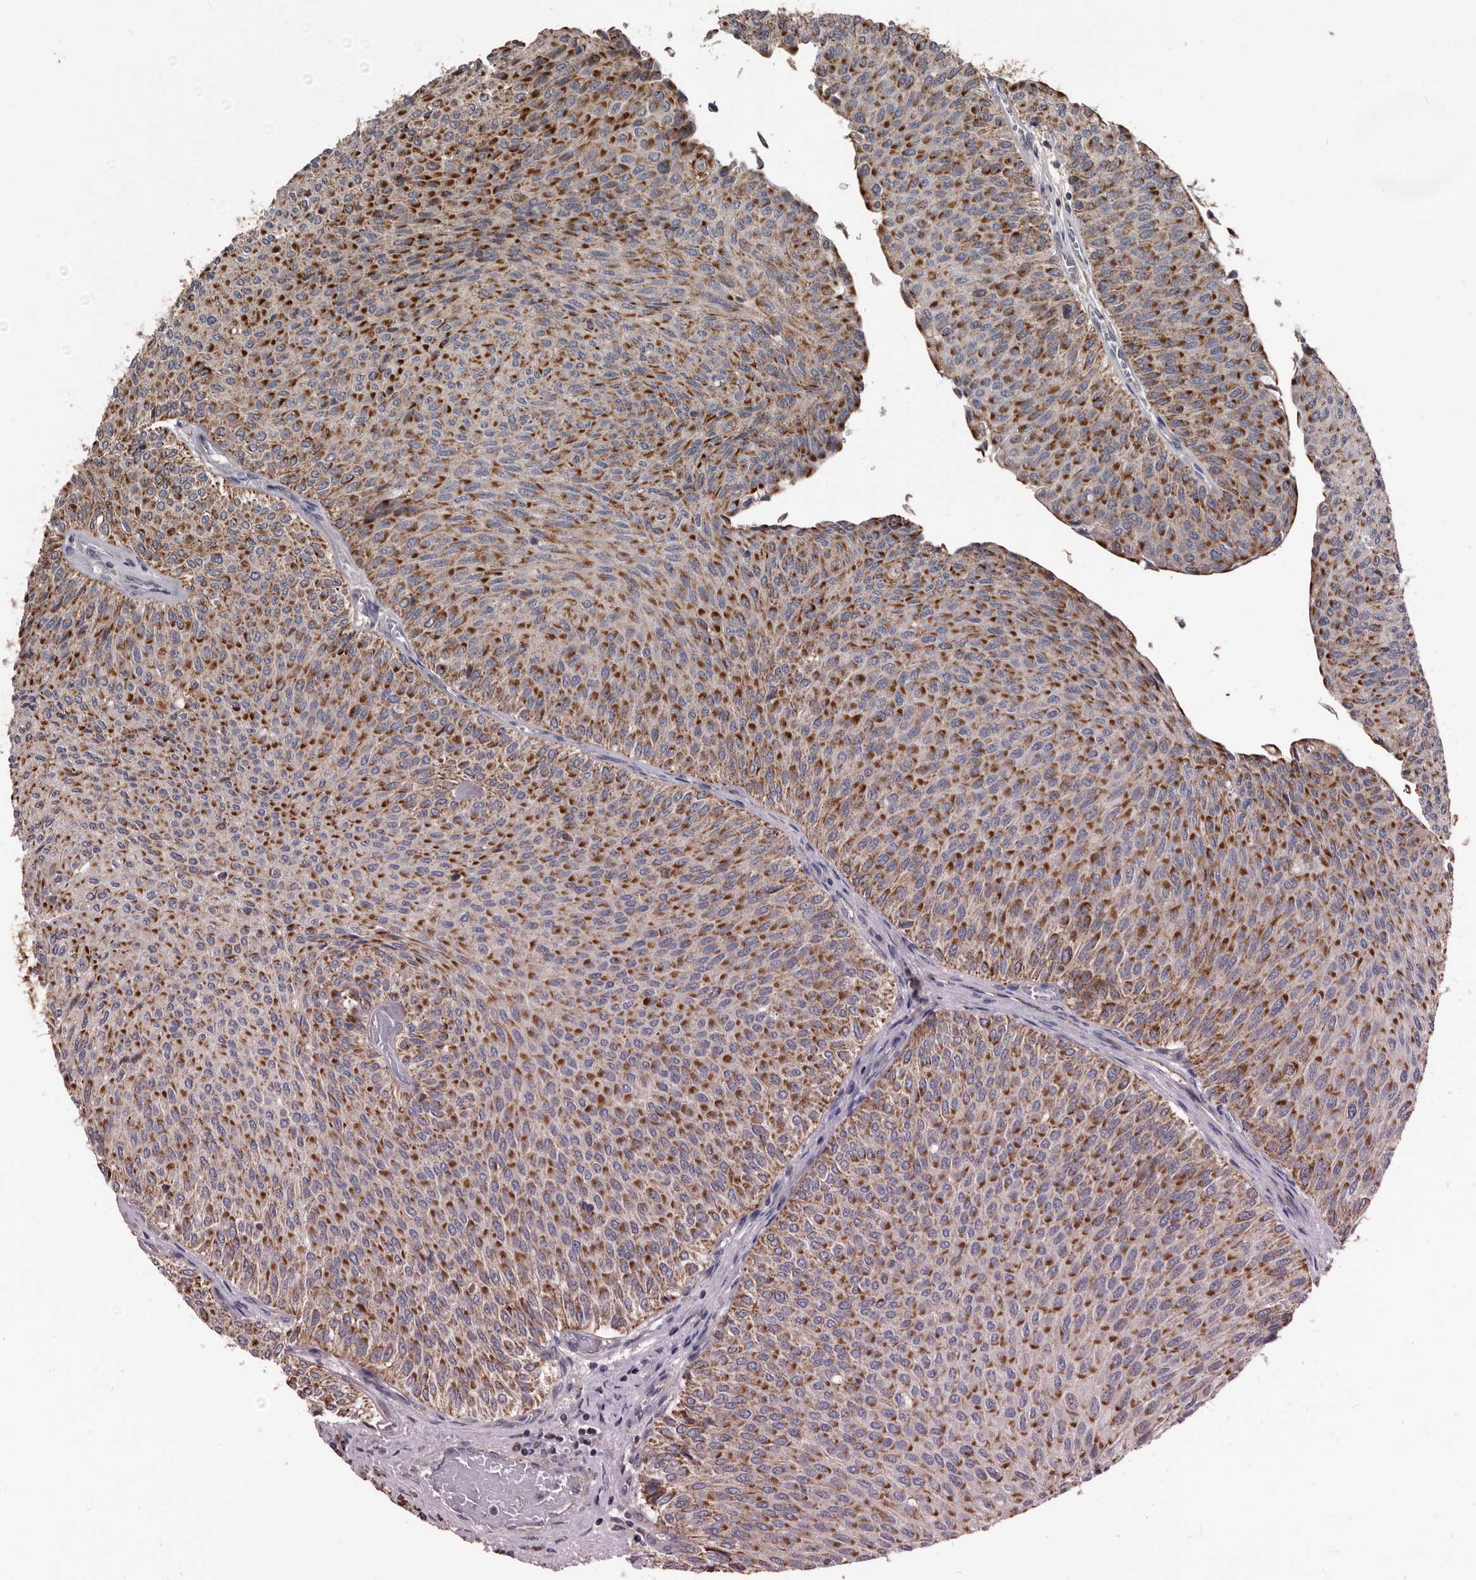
{"staining": {"intensity": "moderate", "quantity": ">75%", "location": "cytoplasmic/membranous"}, "tissue": "urothelial cancer", "cell_type": "Tumor cells", "image_type": "cancer", "snomed": [{"axis": "morphology", "description": "Urothelial carcinoma, Low grade"}, {"axis": "topography", "description": "Urinary bladder"}], "caption": "A high-resolution photomicrograph shows immunohistochemistry (IHC) staining of urothelial carcinoma (low-grade), which shows moderate cytoplasmic/membranous expression in about >75% of tumor cells.", "gene": "ALDH5A1", "patient": {"sex": "male", "age": 78}}